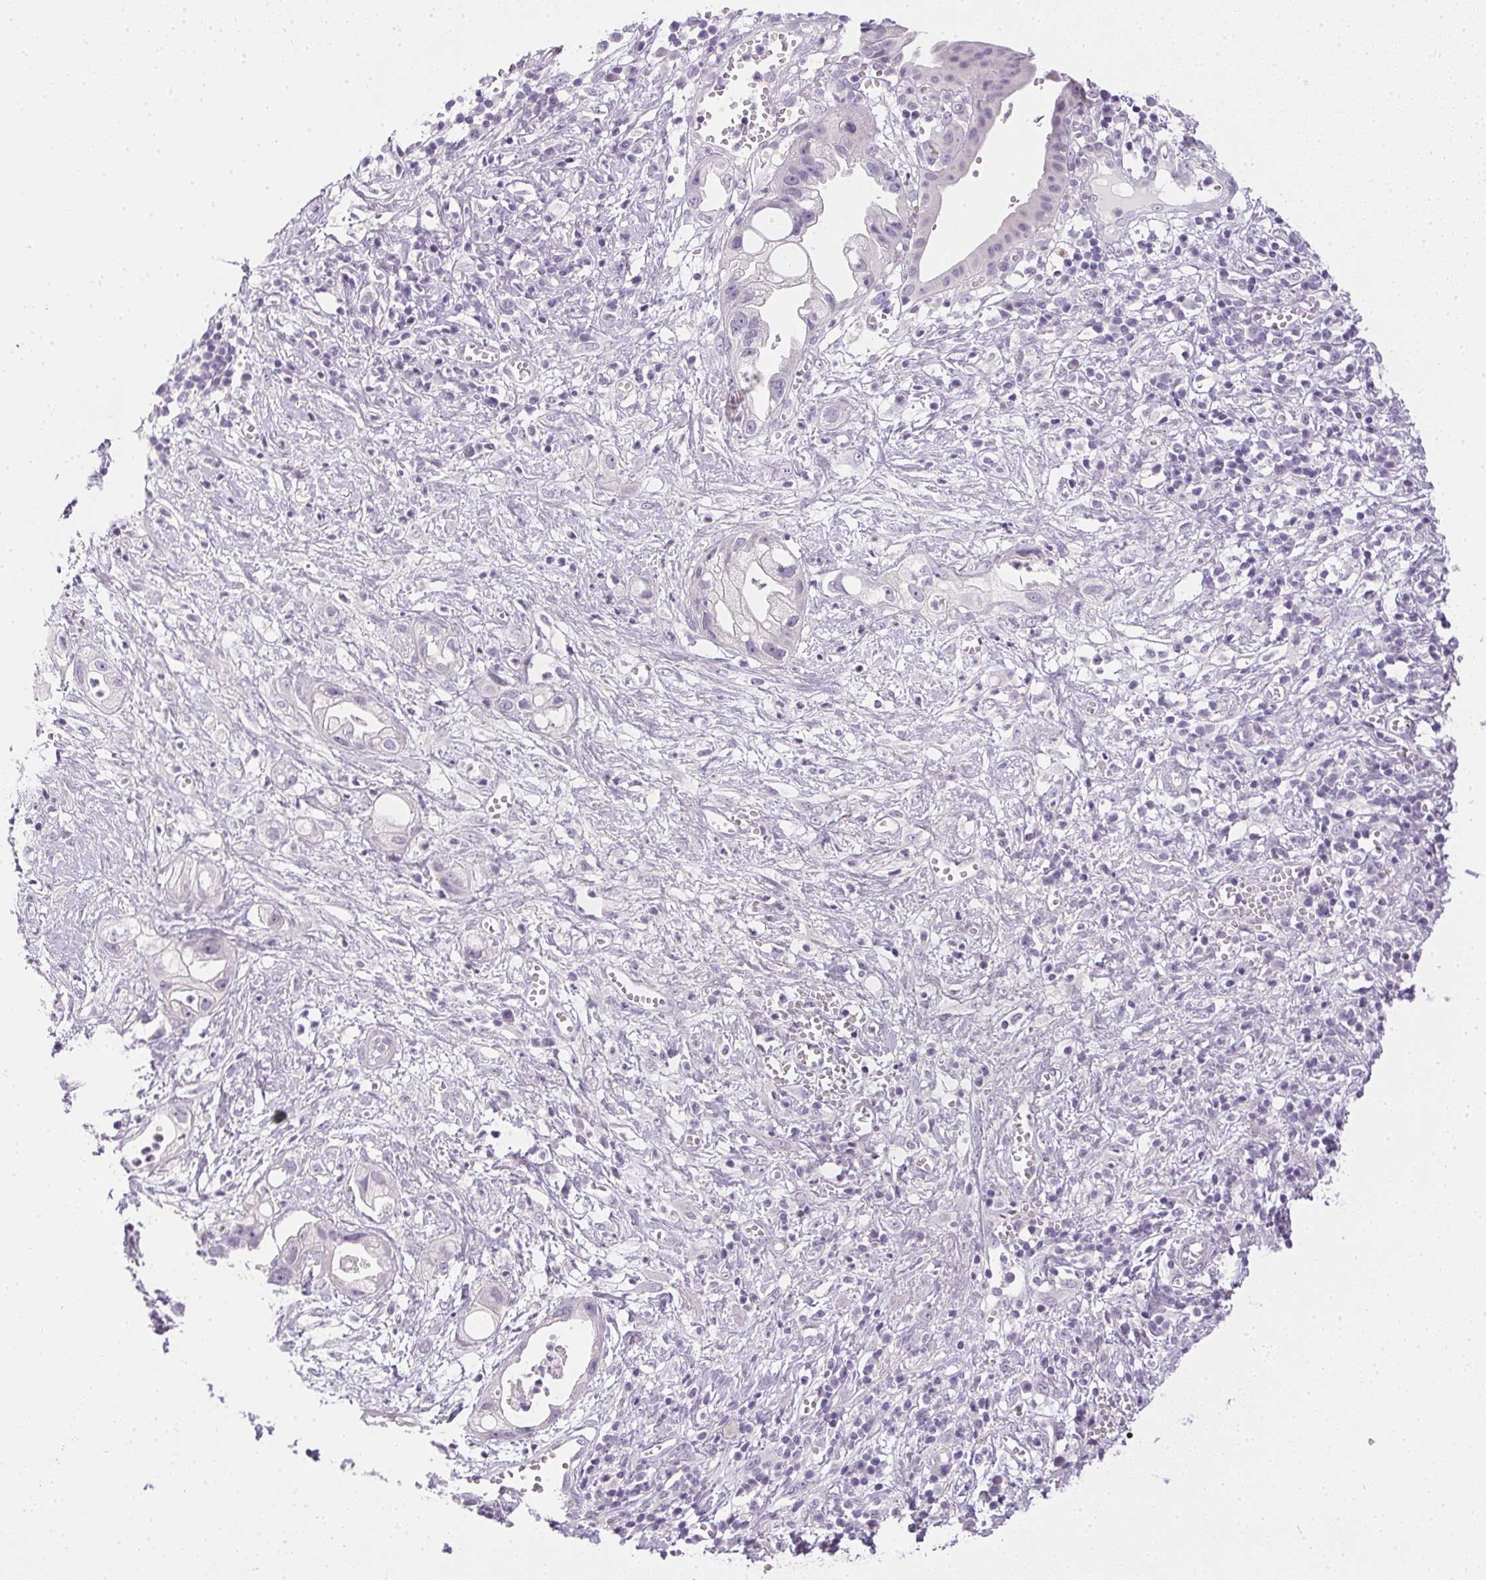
{"staining": {"intensity": "negative", "quantity": "none", "location": "none"}, "tissue": "pancreatic cancer", "cell_type": "Tumor cells", "image_type": "cancer", "snomed": [{"axis": "morphology", "description": "Adenocarcinoma, NOS"}, {"axis": "topography", "description": "Pancreas"}], "caption": "Adenocarcinoma (pancreatic) stained for a protein using immunohistochemistry shows no staining tumor cells.", "gene": "GSDMC", "patient": {"sex": "female", "age": 73}}